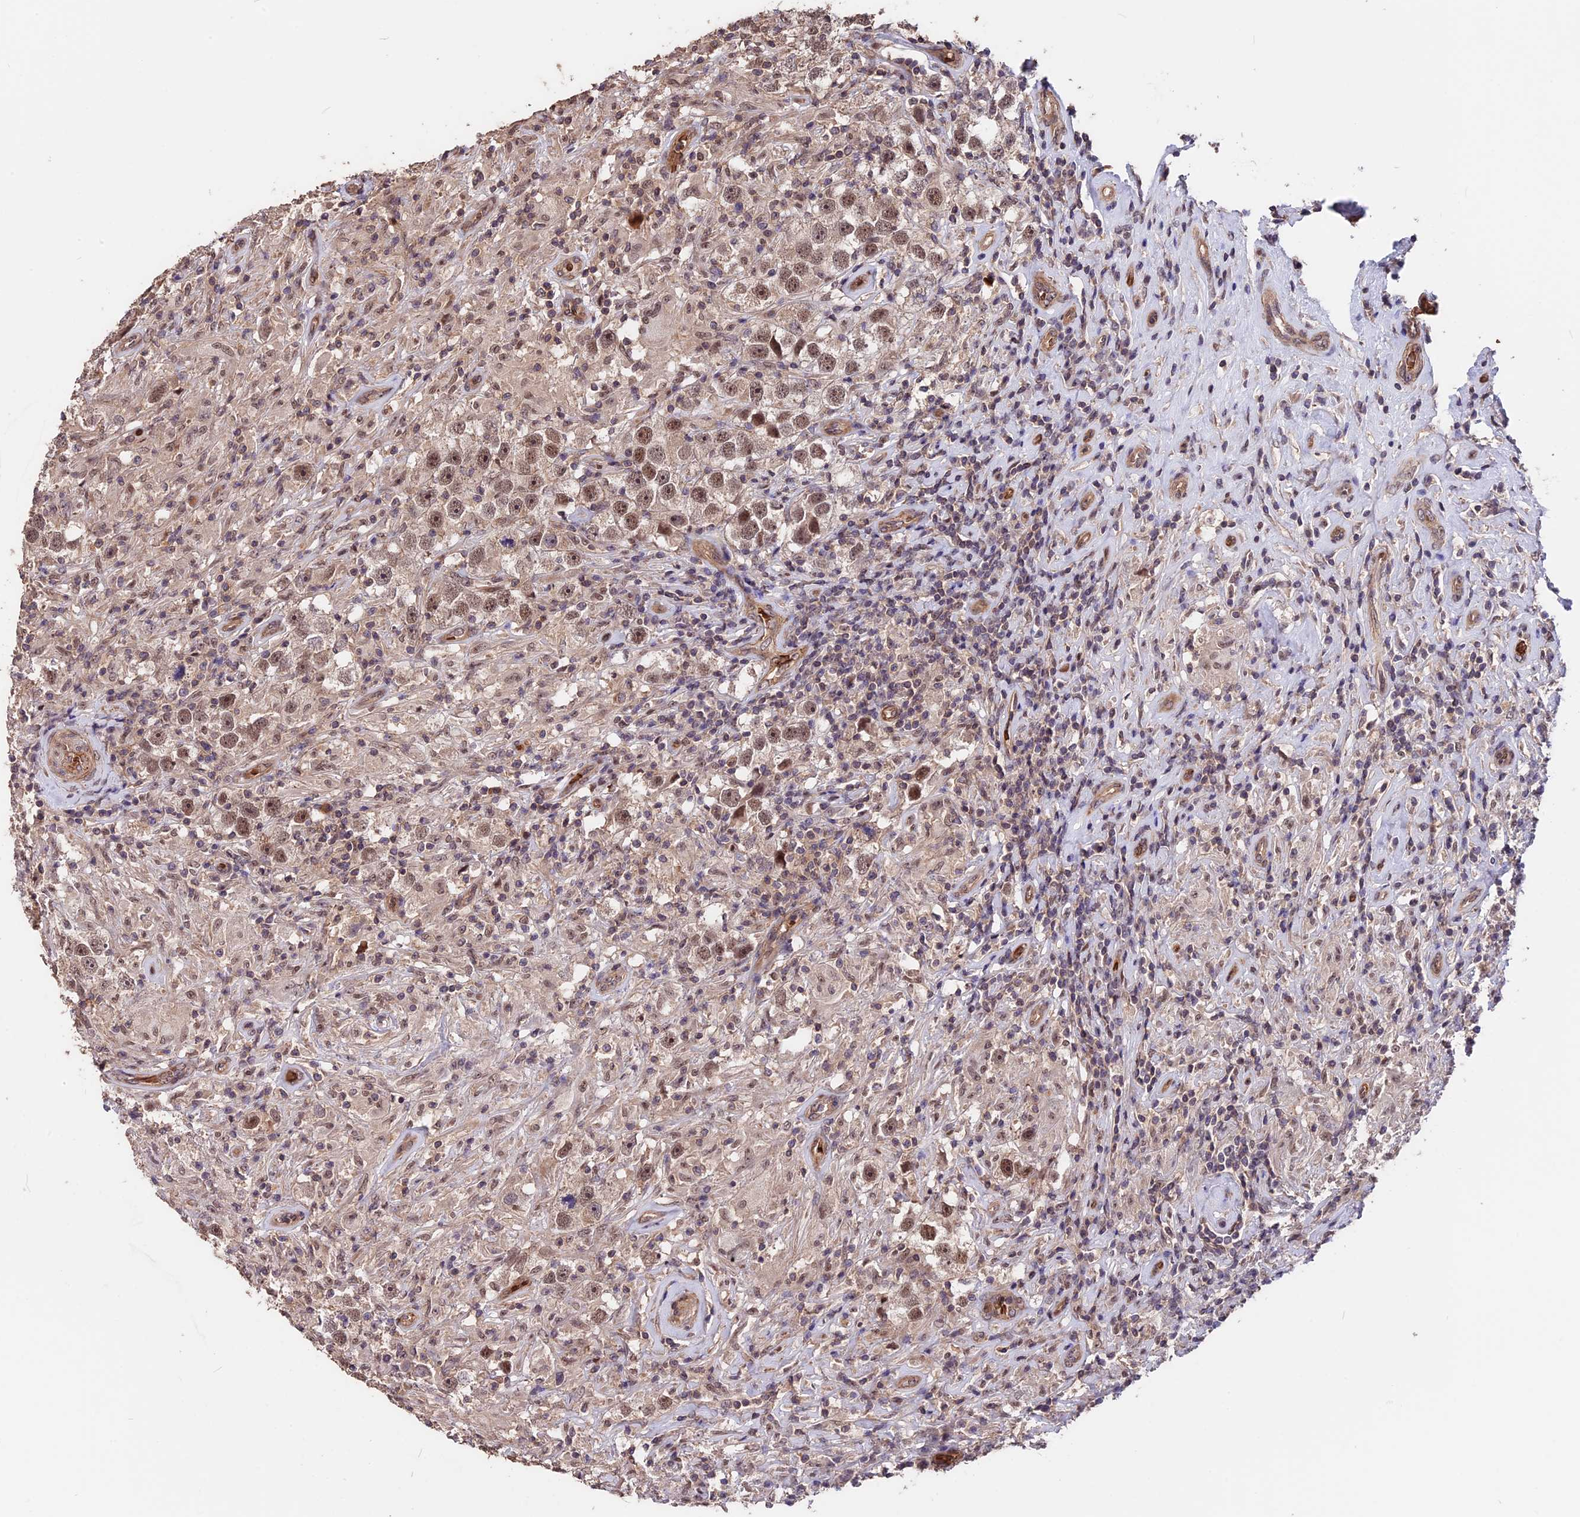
{"staining": {"intensity": "moderate", "quantity": ">75%", "location": "nuclear"}, "tissue": "testis cancer", "cell_type": "Tumor cells", "image_type": "cancer", "snomed": [{"axis": "morphology", "description": "Seminoma, NOS"}, {"axis": "topography", "description": "Testis"}], "caption": "Immunohistochemistry (IHC) image of testis cancer stained for a protein (brown), which demonstrates medium levels of moderate nuclear expression in approximately >75% of tumor cells.", "gene": "ZC3H10", "patient": {"sex": "male", "age": 49}}